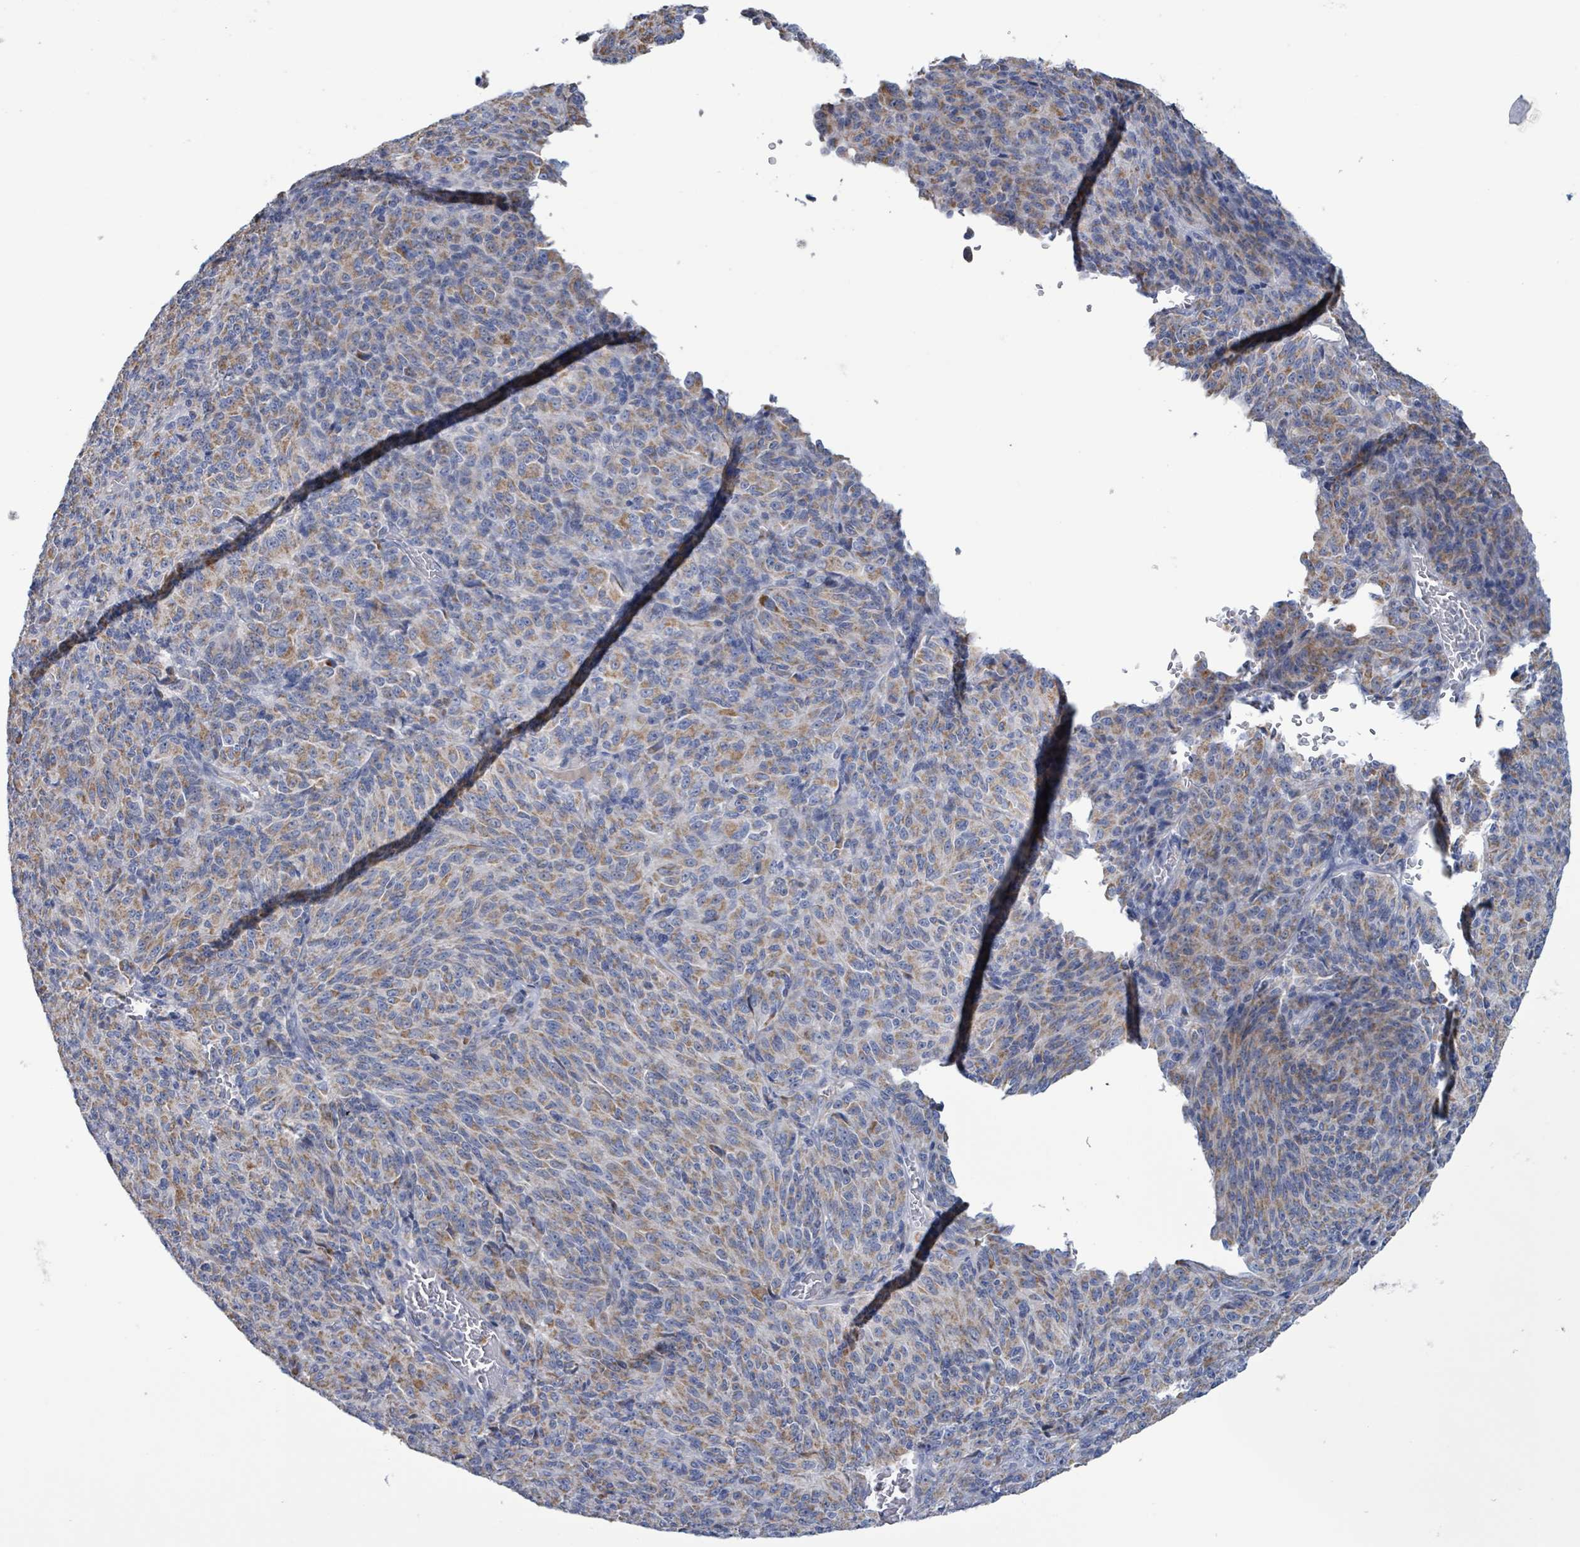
{"staining": {"intensity": "moderate", "quantity": "25%-75%", "location": "cytoplasmic/membranous"}, "tissue": "melanoma", "cell_type": "Tumor cells", "image_type": "cancer", "snomed": [{"axis": "morphology", "description": "Malignant melanoma, Metastatic site"}, {"axis": "topography", "description": "Brain"}], "caption": "This photomicrograph shows malignant melanoma (metastatic site) stained with IHC to label a protein in brown. The cytoplasmic/membranous of tumor cells show moderate positivity for the protein. Nuclei are counter-stained blue.", "gene": "AKR1C4", "patient": {"sex": "female", "age": 56}}